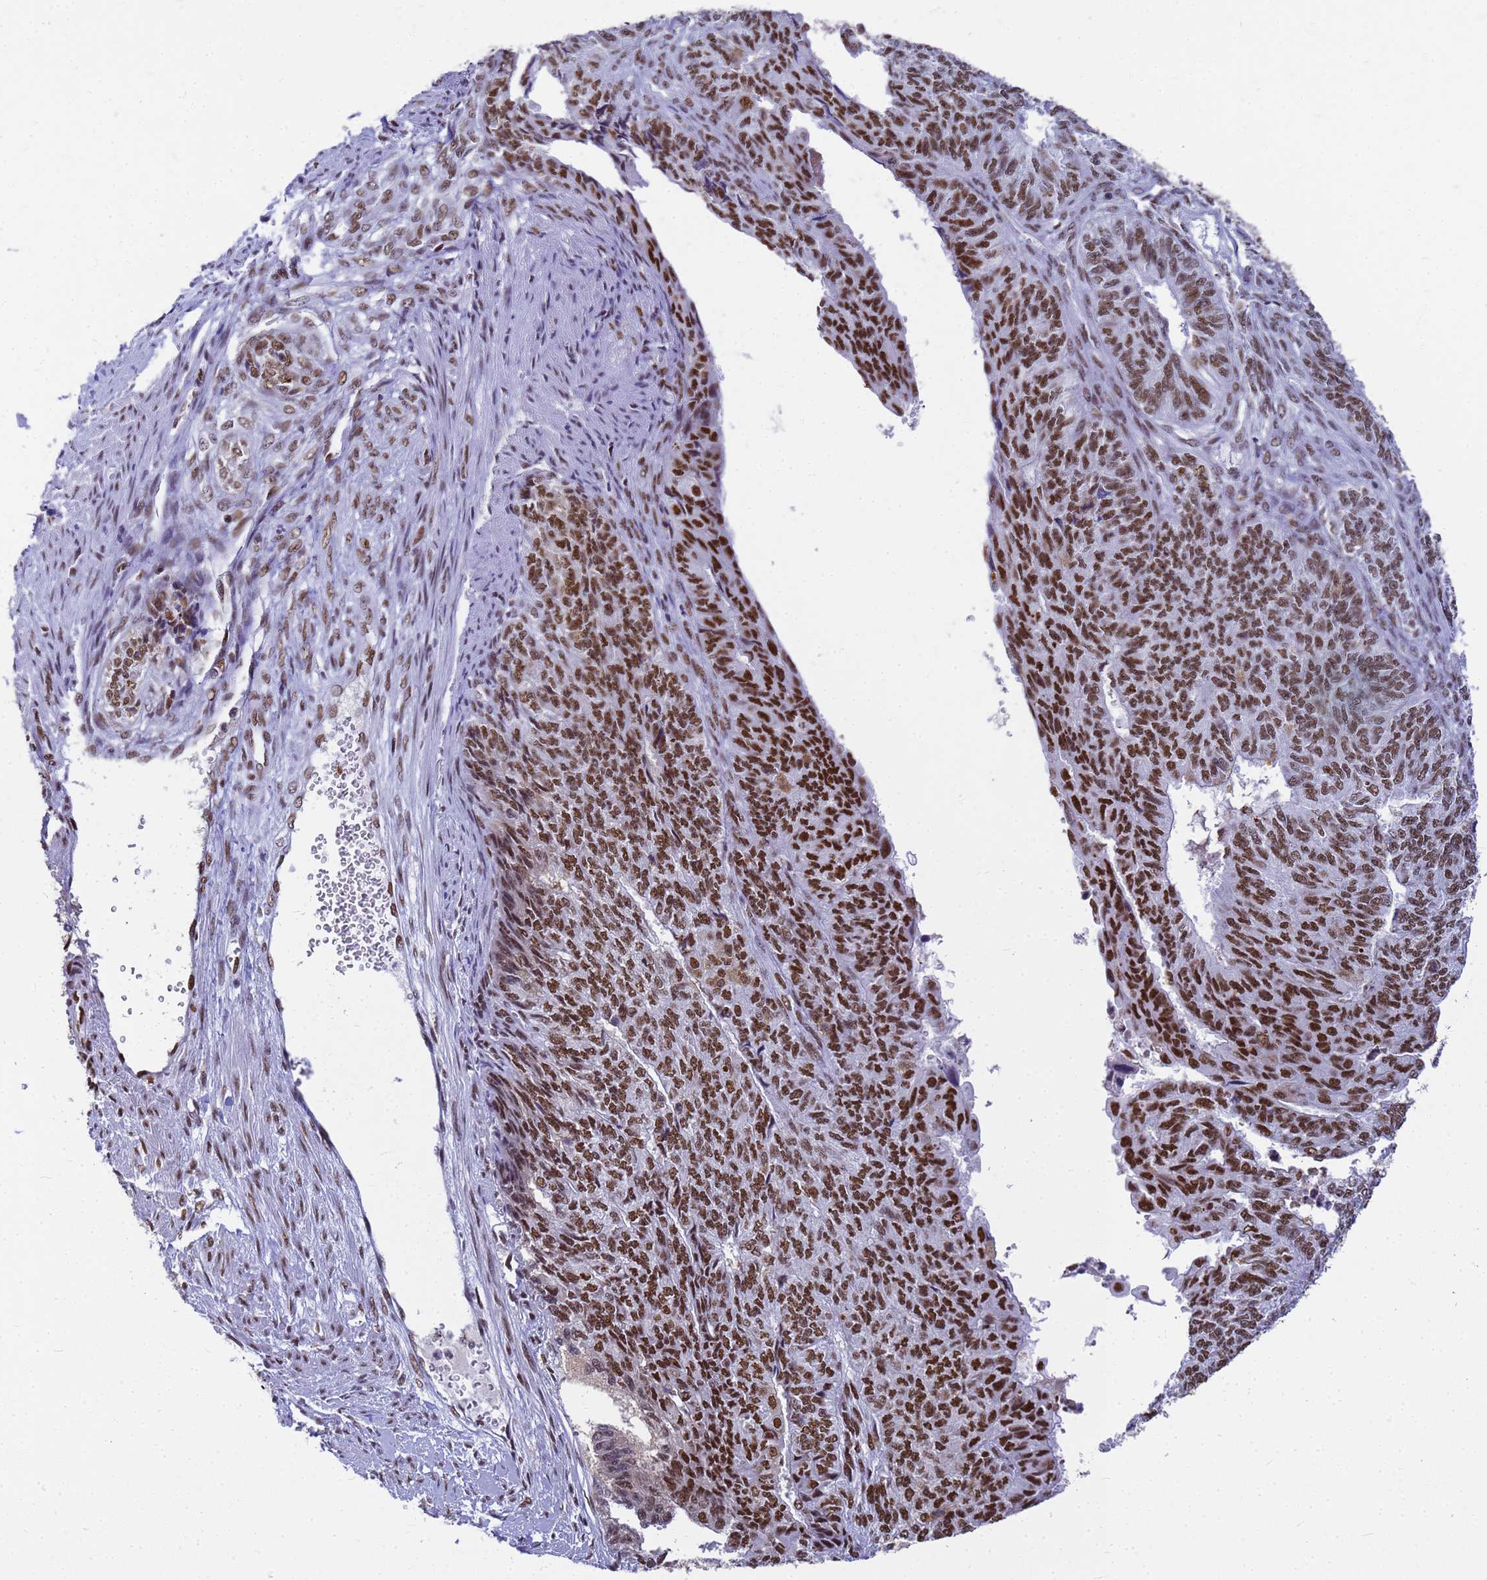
{"staining": {"intensity": "strong", "quantity": ">75%", "location": "nuclear"}, "tissue": "endometrial cancer", "cell_type": "Tumor cells", "image_type": "cancer", "snomed": [{"axis": "morphology", "description": "Adenocarcinoma, NOS"}, {"axis": "topography", "description": "Endometrium"}], "caption": "Human adenocarcinoma (endometrial) stained with a protein marker demonstrates strong staining in tumor cells.", "gene": "SART3", "patient": {"sex": "female", "age": 32}}